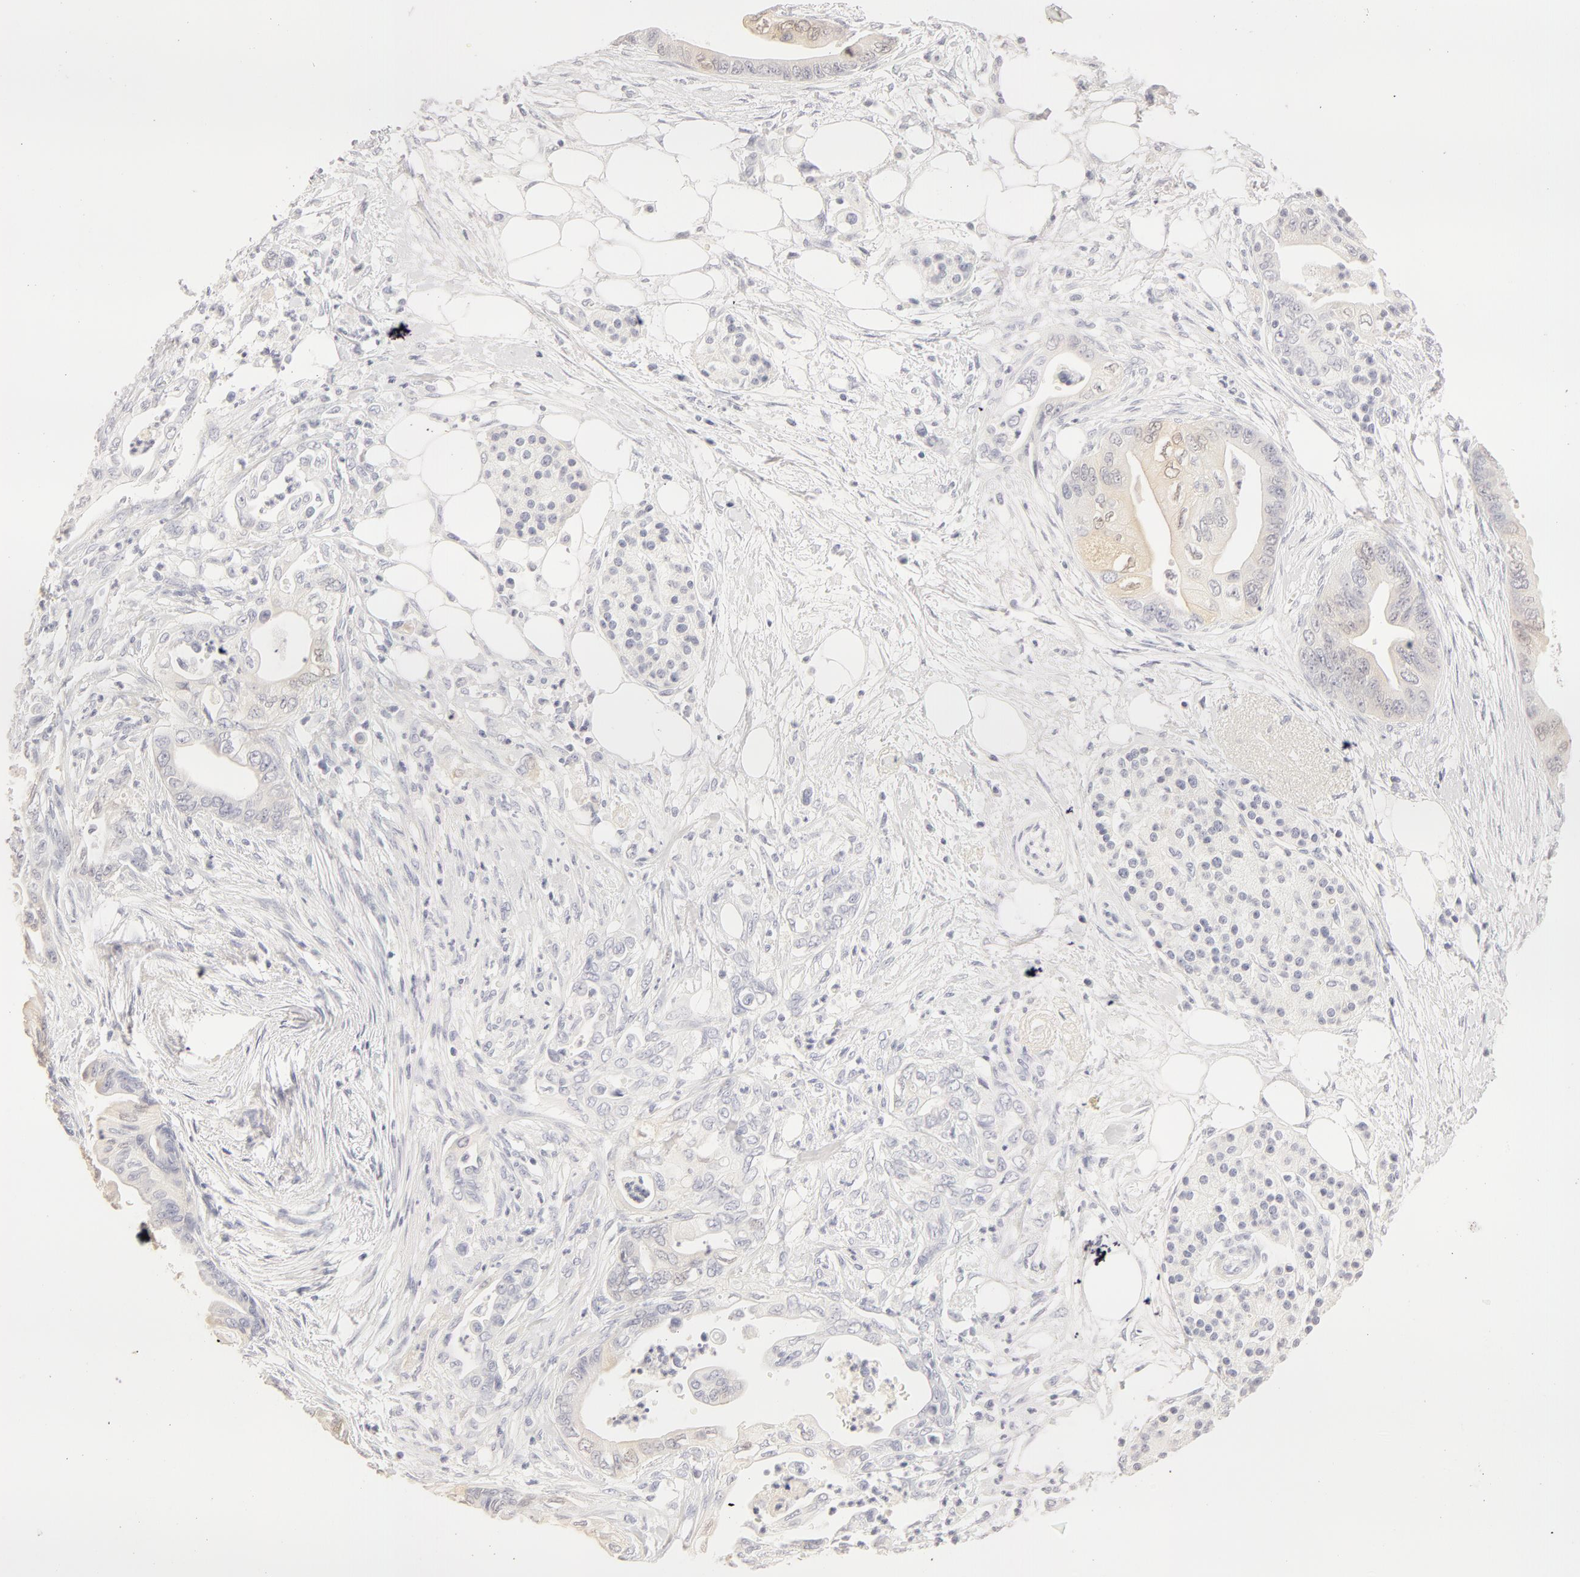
{"staining": {"intensity": "negative", "quantity": "none", "location": "none"}, "tissue": "pancreatic cancer", "cell_type": "Tumor cells", "image_type": "cancer", "snomed": [{"axis": "morphology", "description": "Adenocarcinoma, NOS"}, {"axis": "topography", "description": "Pancreas"}], "caption": "Human pancreatic cancer stained for a protein using IHC exhibits no positivity in tumor cells.", "gene": "LGALS7B", "patient": {"sex": "female", "age": 66}}